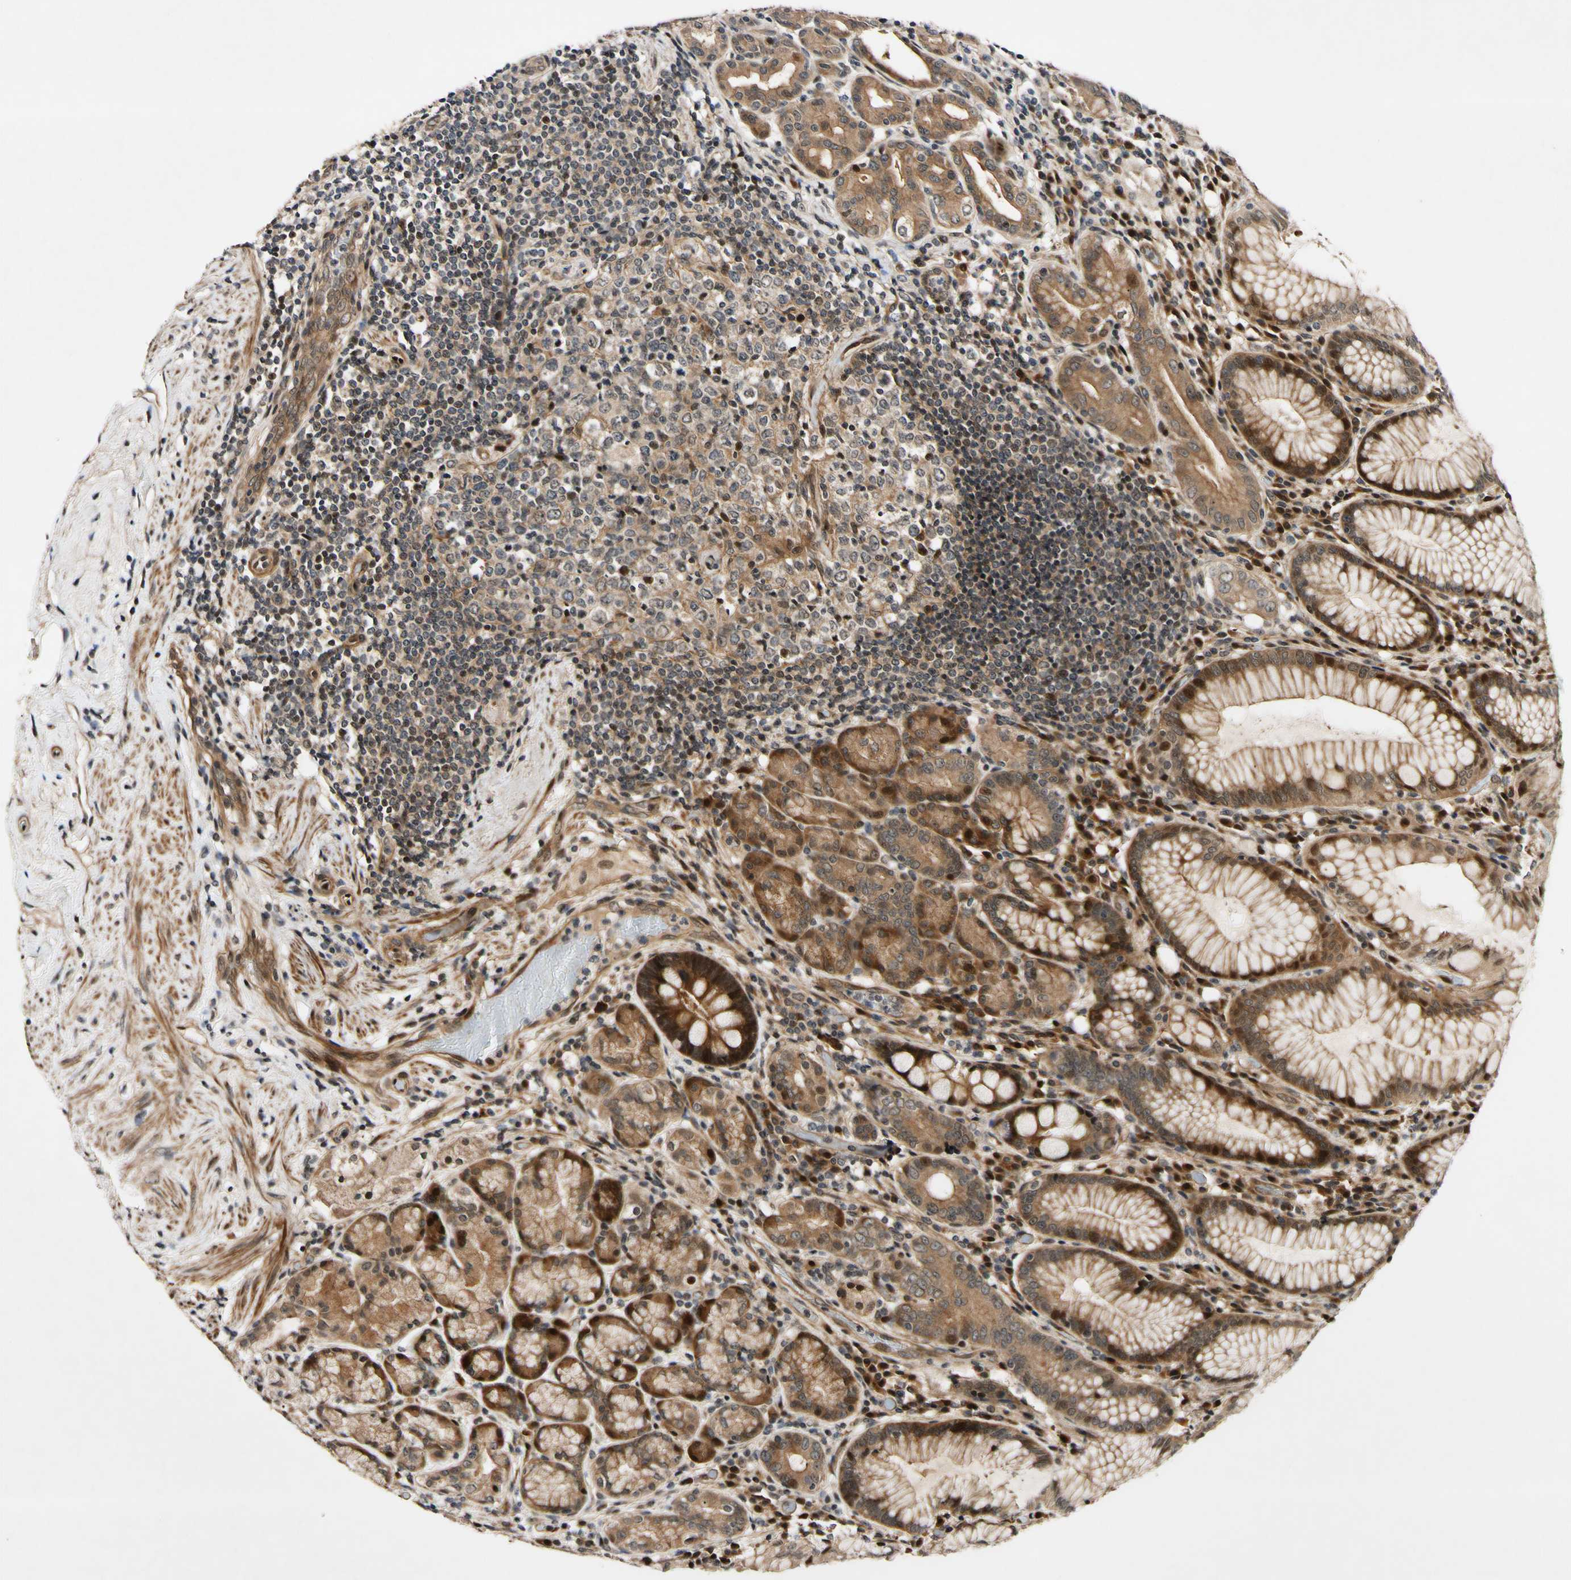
{"staining": {"intensity": "moderate", "quantity": ">75%", "location": "cytoplasmic/membranous,nuclear"}, "tissue": "stomach", "cell_type": "Glandular cells", "image_type": "normal", "snomed": [{"axis": "morphology", "description": "Normal tissue, NOS"}, {"axis": "topography", "description": "Stomach, lower"}], "caption": "A photomicrograph of stomach stained for a protein demonstrates moderate cytoplasmic/membranous,nuclear brown staining in glandular cells. Nuclei are stained in blue.", "gene": "CSNK1E", "patient": {"sex": "female", "age": 76}}